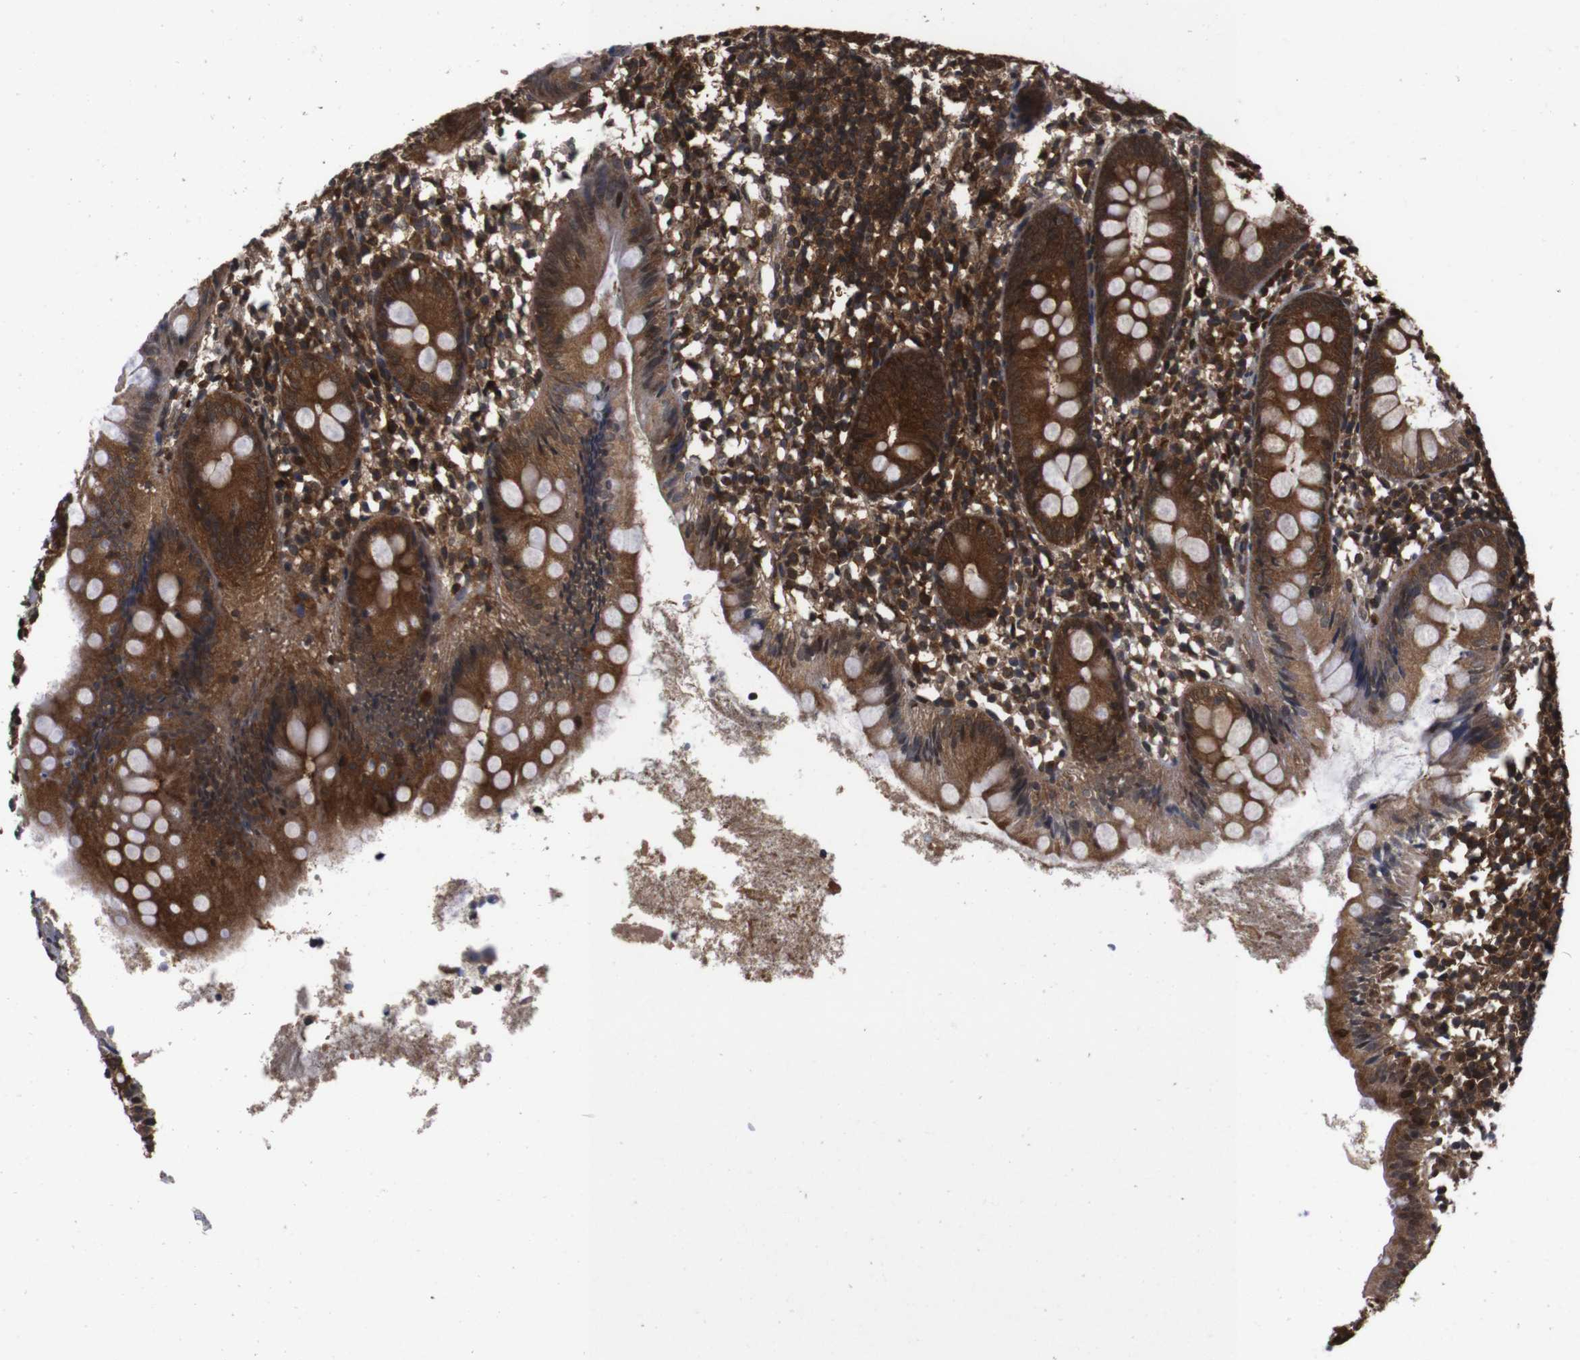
{"staining": {"intensity": "strong", "quantity": ">75%", "location": "cytoplasmic/membranous,nuclear"}, "tissue": "appendix", "cell_type": "Glandular cells", "image_type": "normal", "snomed": [{"axis": "morphology", "description": "Normal tissue, NOS"}, {"axis": "topography", "description": "Appendix"}], "caption": "Normal appendix exhibits strong cytoplasmic/membranous,nuclear staining in about >75% of glandular cells (brown staining indicates protein expression, while blue staining denotes nuclei)..", "gene": "UBQLN2", "patient": {"sex": "female", "age": 20}}